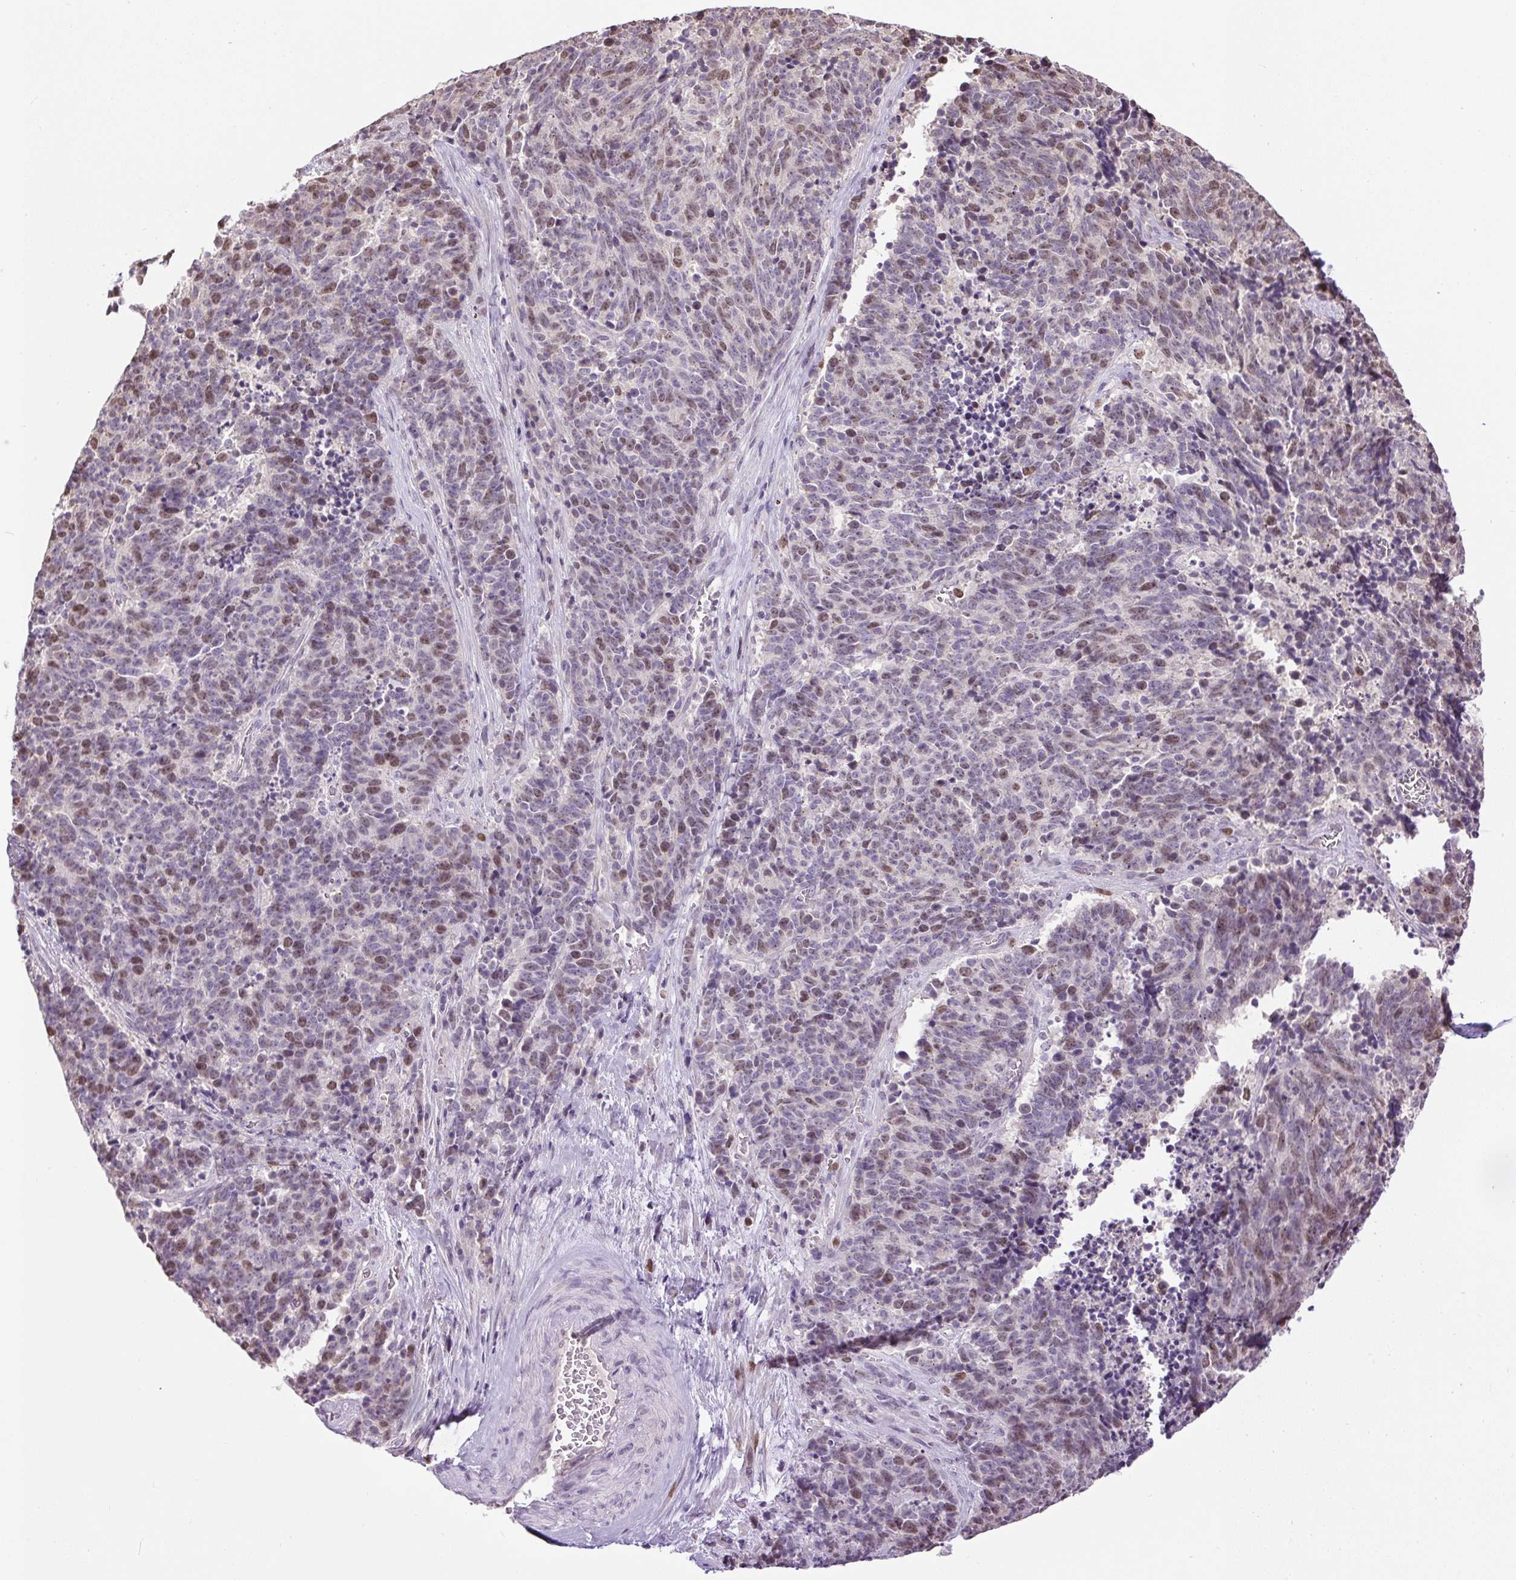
{"staining": {"intensity": "moderate", "quantity": "25%-75%", "location": "nuclear"}, "tissue": "cervical cancer", "cell_type": "Tumor cells", "image_type": "cancer", "snomed": [{"axis": "morphology", "description": "Squamous cell carcinoma, NOS"}, {"axis": "topography", "description": "Cervix"}], "caption": "High-magnification brightfield microscopy of cervical squamous cell carcinoma stained with DAB (3,3'-diaminobenzidine) (brown) and counterstained with hematoxylin (blue). tumor cells exhibit moderate nuclear expression is identified in about25%-75% of cells. (DAB (3,3'-diaminobenzidine) IHC, brown staining for protein, blue staining for nuclei).", "gene": "RACGAP1", "patient": {"sex": "female", "age": 29}}